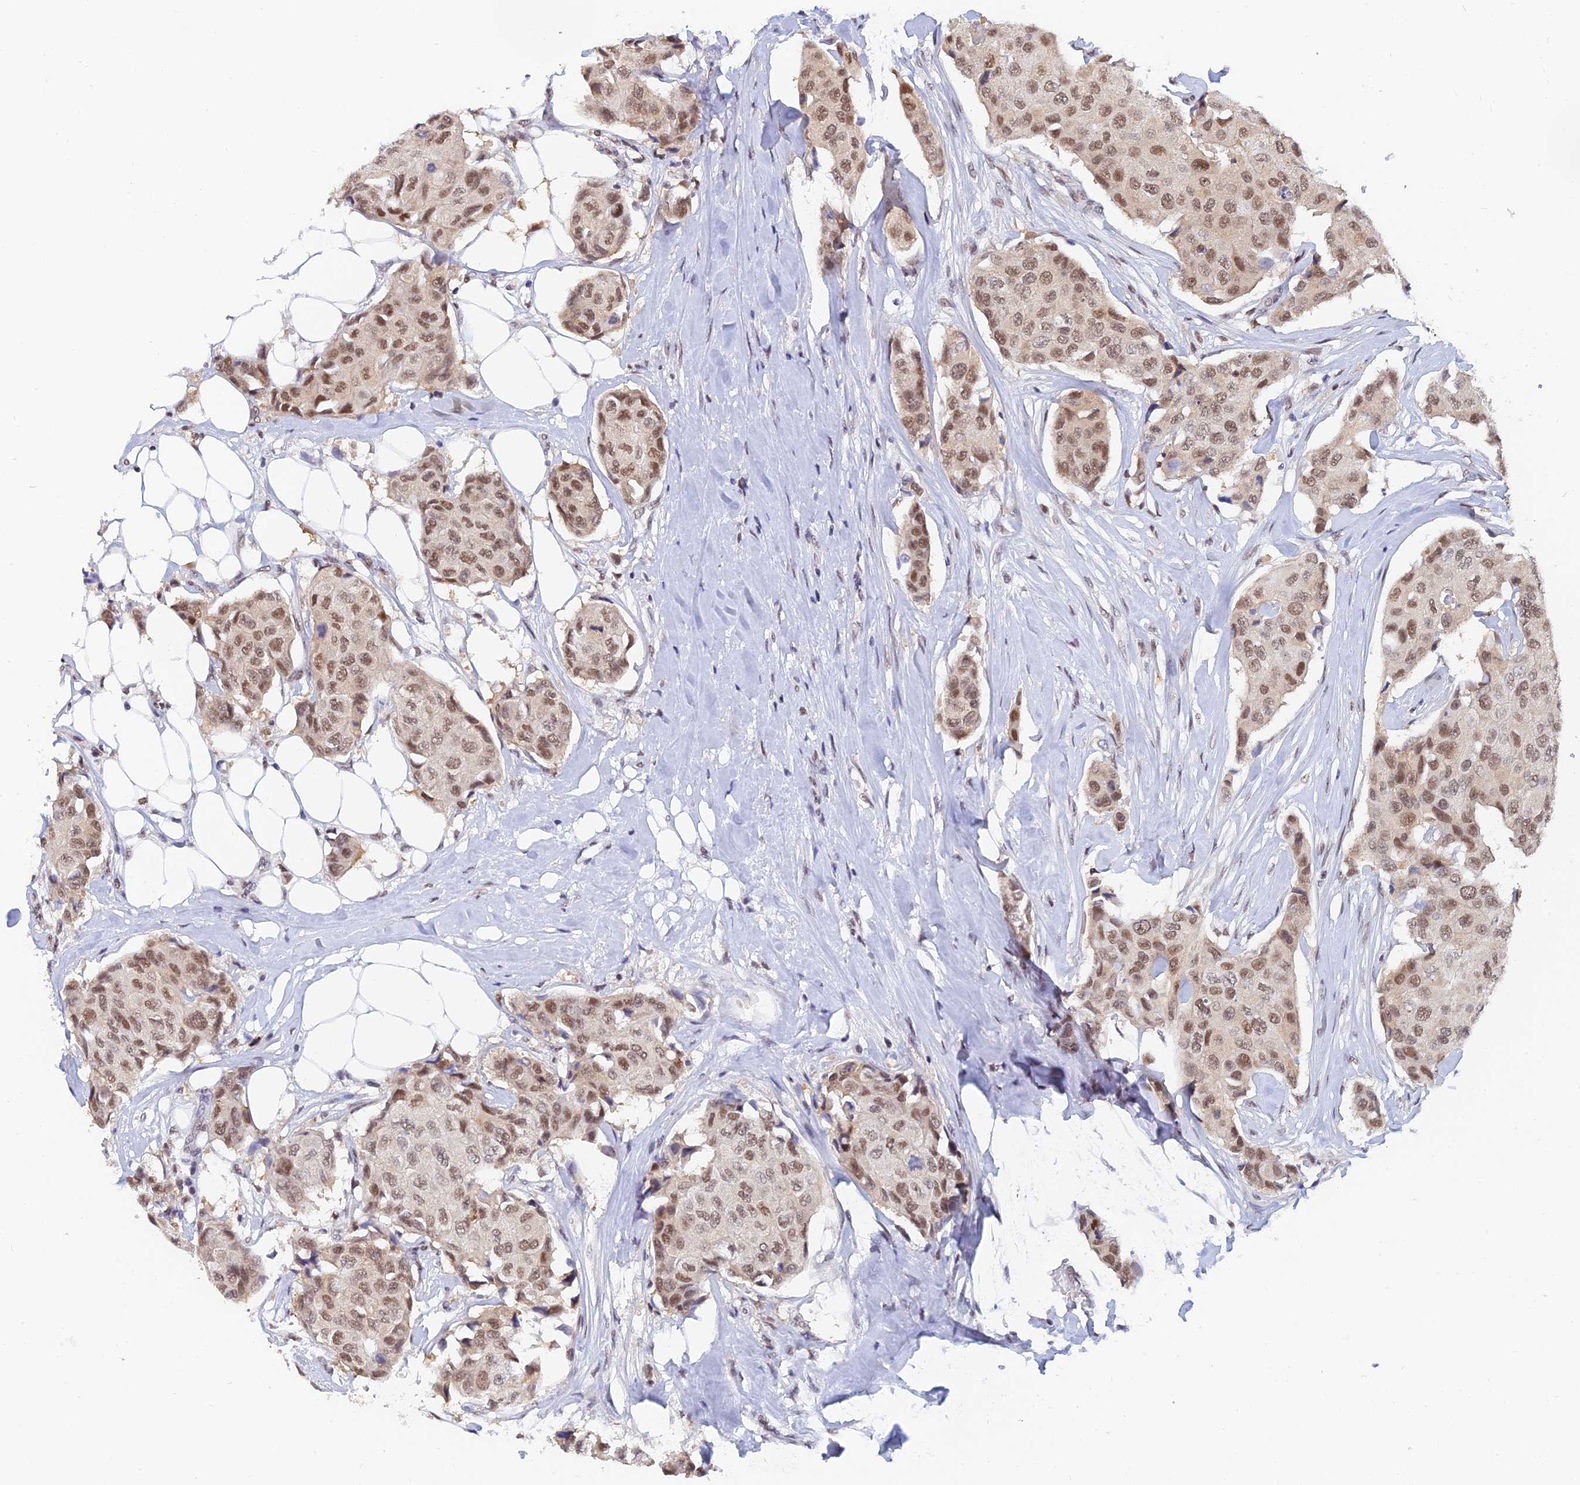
{"staining": {"intensity": "moderate", "quantity": ">75%", "location": "nuclear"}, "tissue": "breast cancer", "cell_type": "Tumor cells", "image_type": "cancer", "snomed": [{"axis": "morphology", "description": "Duct carcinoma"}, {"axis": "topography", "description": "Breast"}], "caption": "Breast cancer (infiltrating ductal carcinoma) was stained to show a protein in brown. There is medium levels of moderate nuclear positivity in about >75% of tumor cells.", "gene": "DPY30", "patient": {"sex": "female", "age": 80}}